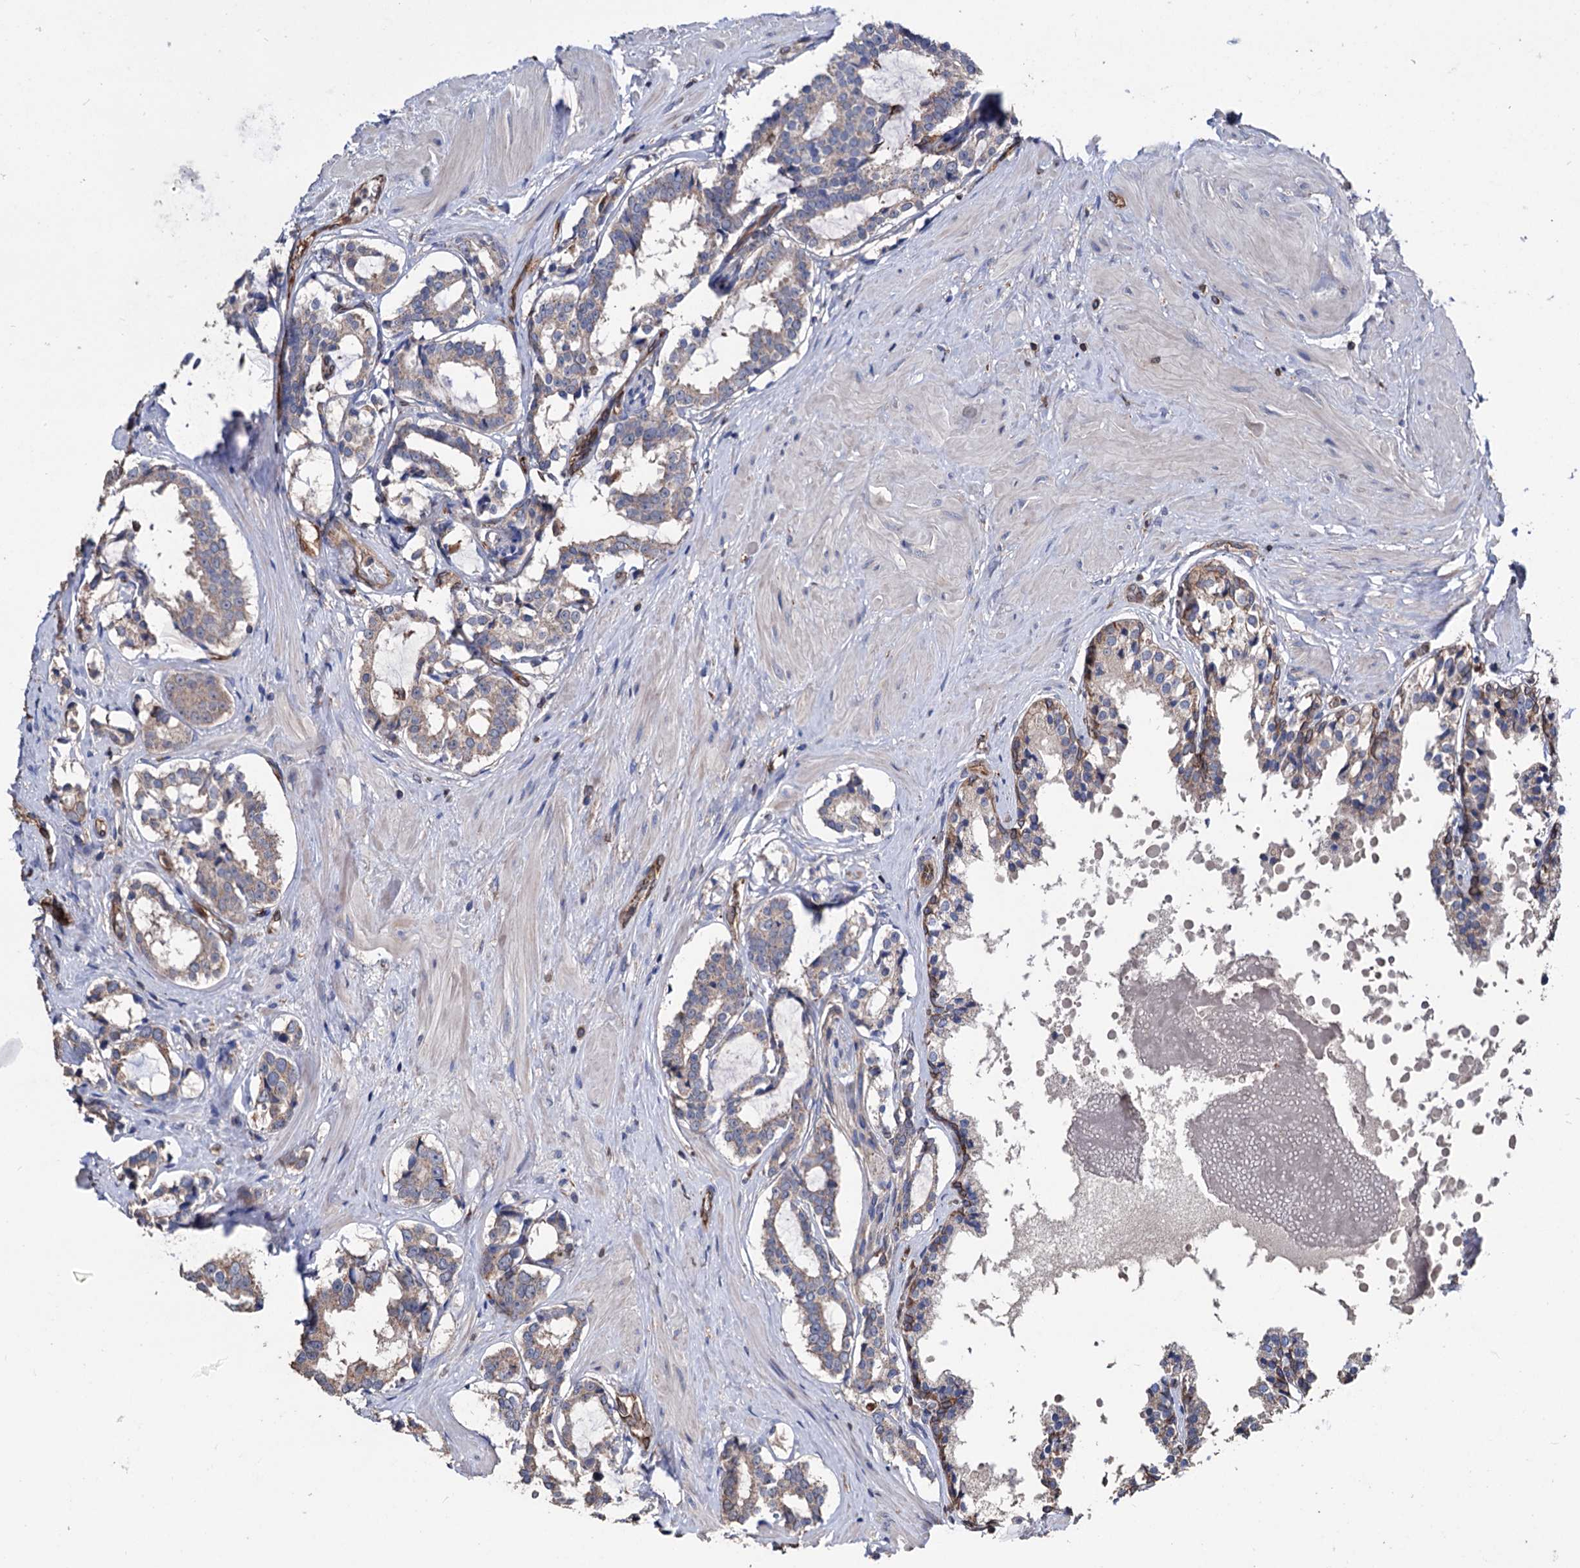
{"staining": {"intensity": "weak", "quantity": "<25%", "location": "cytoplasmic/membranous"}, "tissue": "prostate cancer", "cell_type": "Tumor cells", "image_type": "cancer", "snomed": [{"axis": "morphology", "description": "Adenocarcinoma, High grade"}, {"axis": "topography", "description": "Prostate"}], "caption": "Tumor cells are negative for brown protein staining in prostate cancer.", "gene": "STING1", "patient": {"sex": "male", "age": 58}}